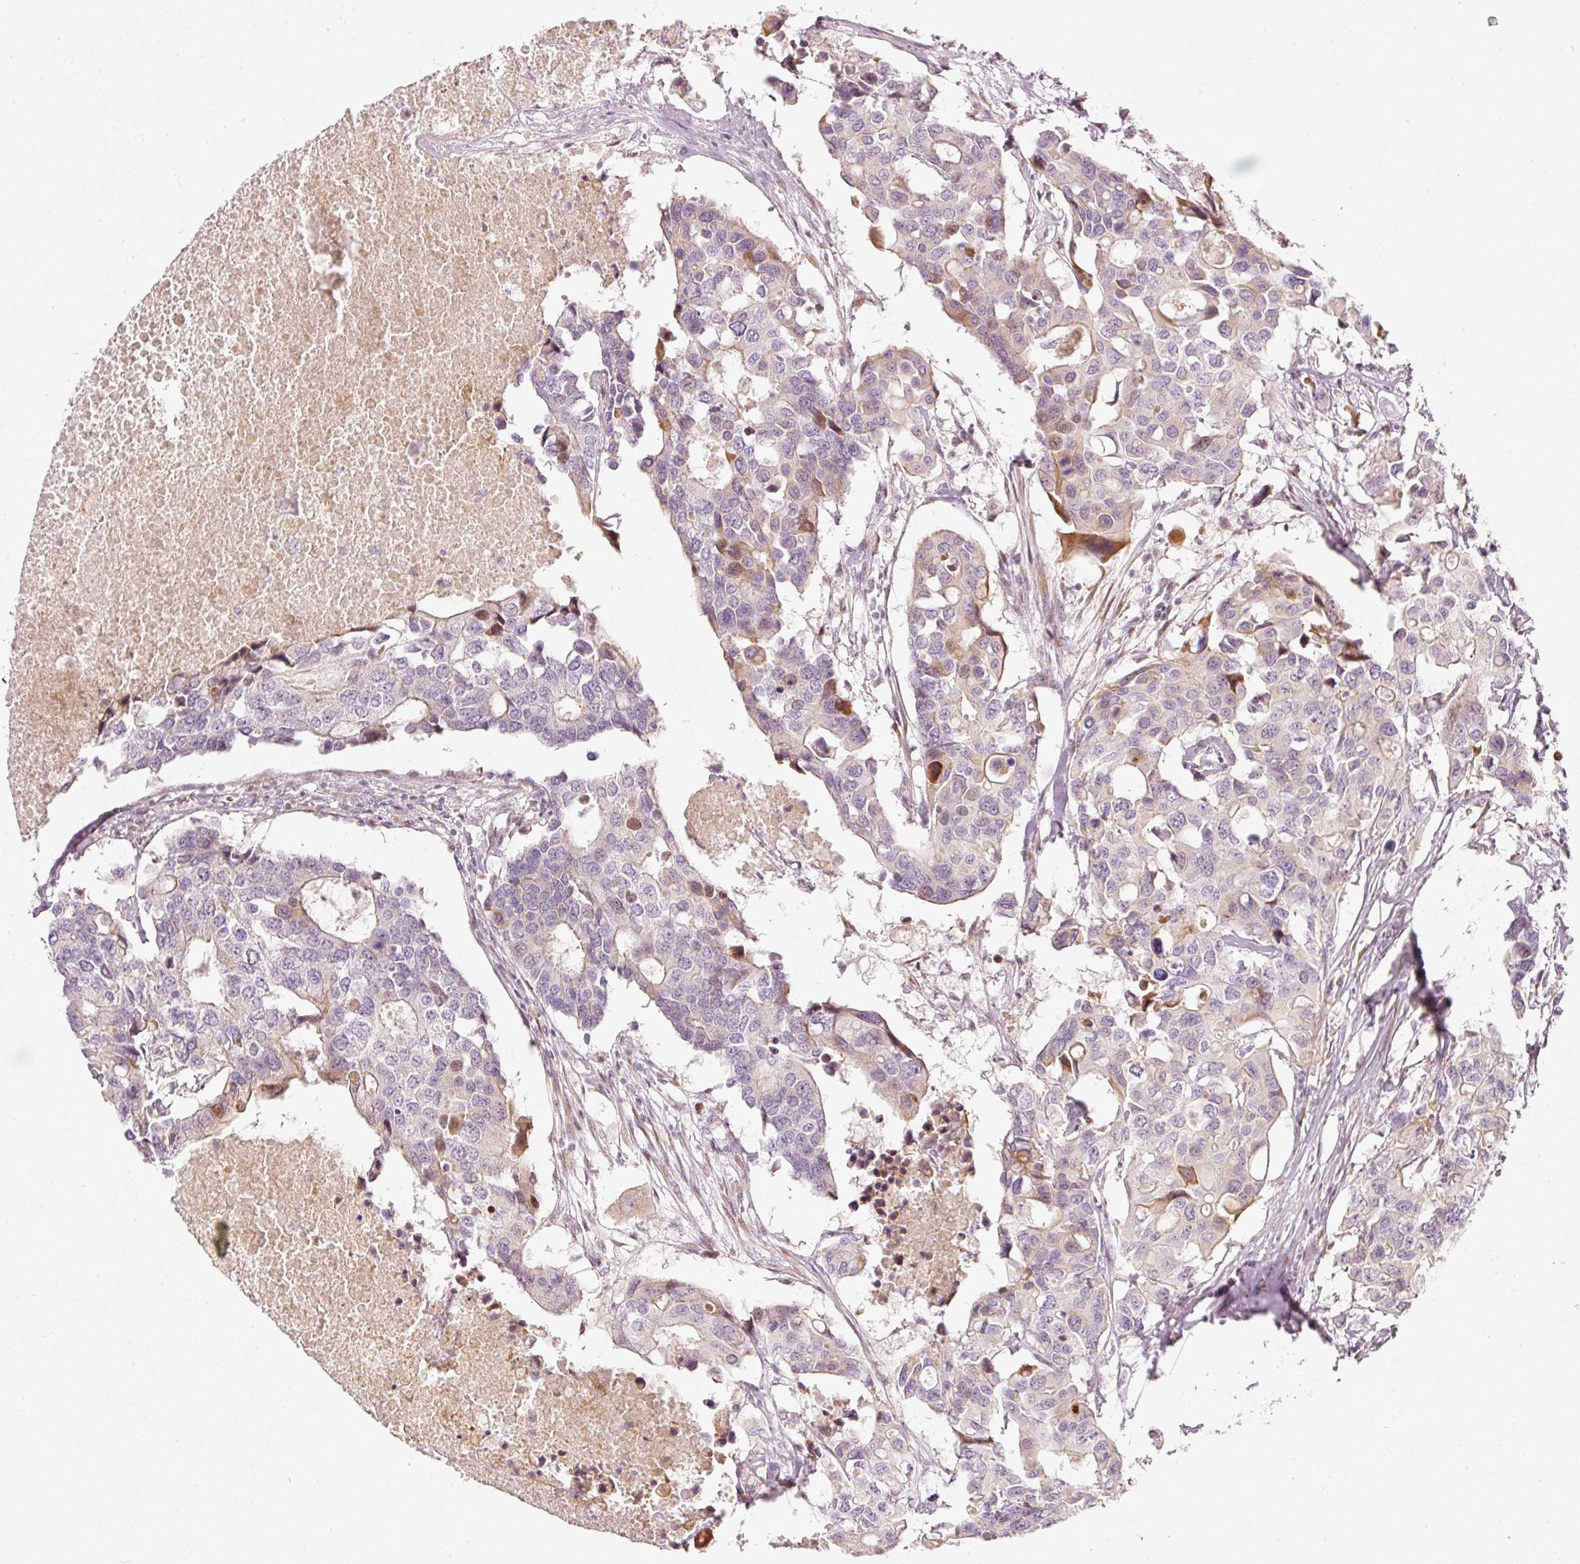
{"staining": {"intensity": "moderate", "quantity": "<25%", "location": "cytoplasmic/membranous"}, "tissue": "colorectal cancer", "cell_type": "Tumor cells", "image_type": "cancer", "snomed": [{"axis": "morphology", "description": "Adenocarcinoma, NOS"}, {"axis": "topography", "description": "Colon"}], "caption": "Protein analysis of adenocarcinoma (colorectal) tissue displays moderate cytoplasmic/membranous expression in approximately <25% of tumor cells.", "gene": "SLC20A1", "patient": {"sex": "male", "age": 77}}